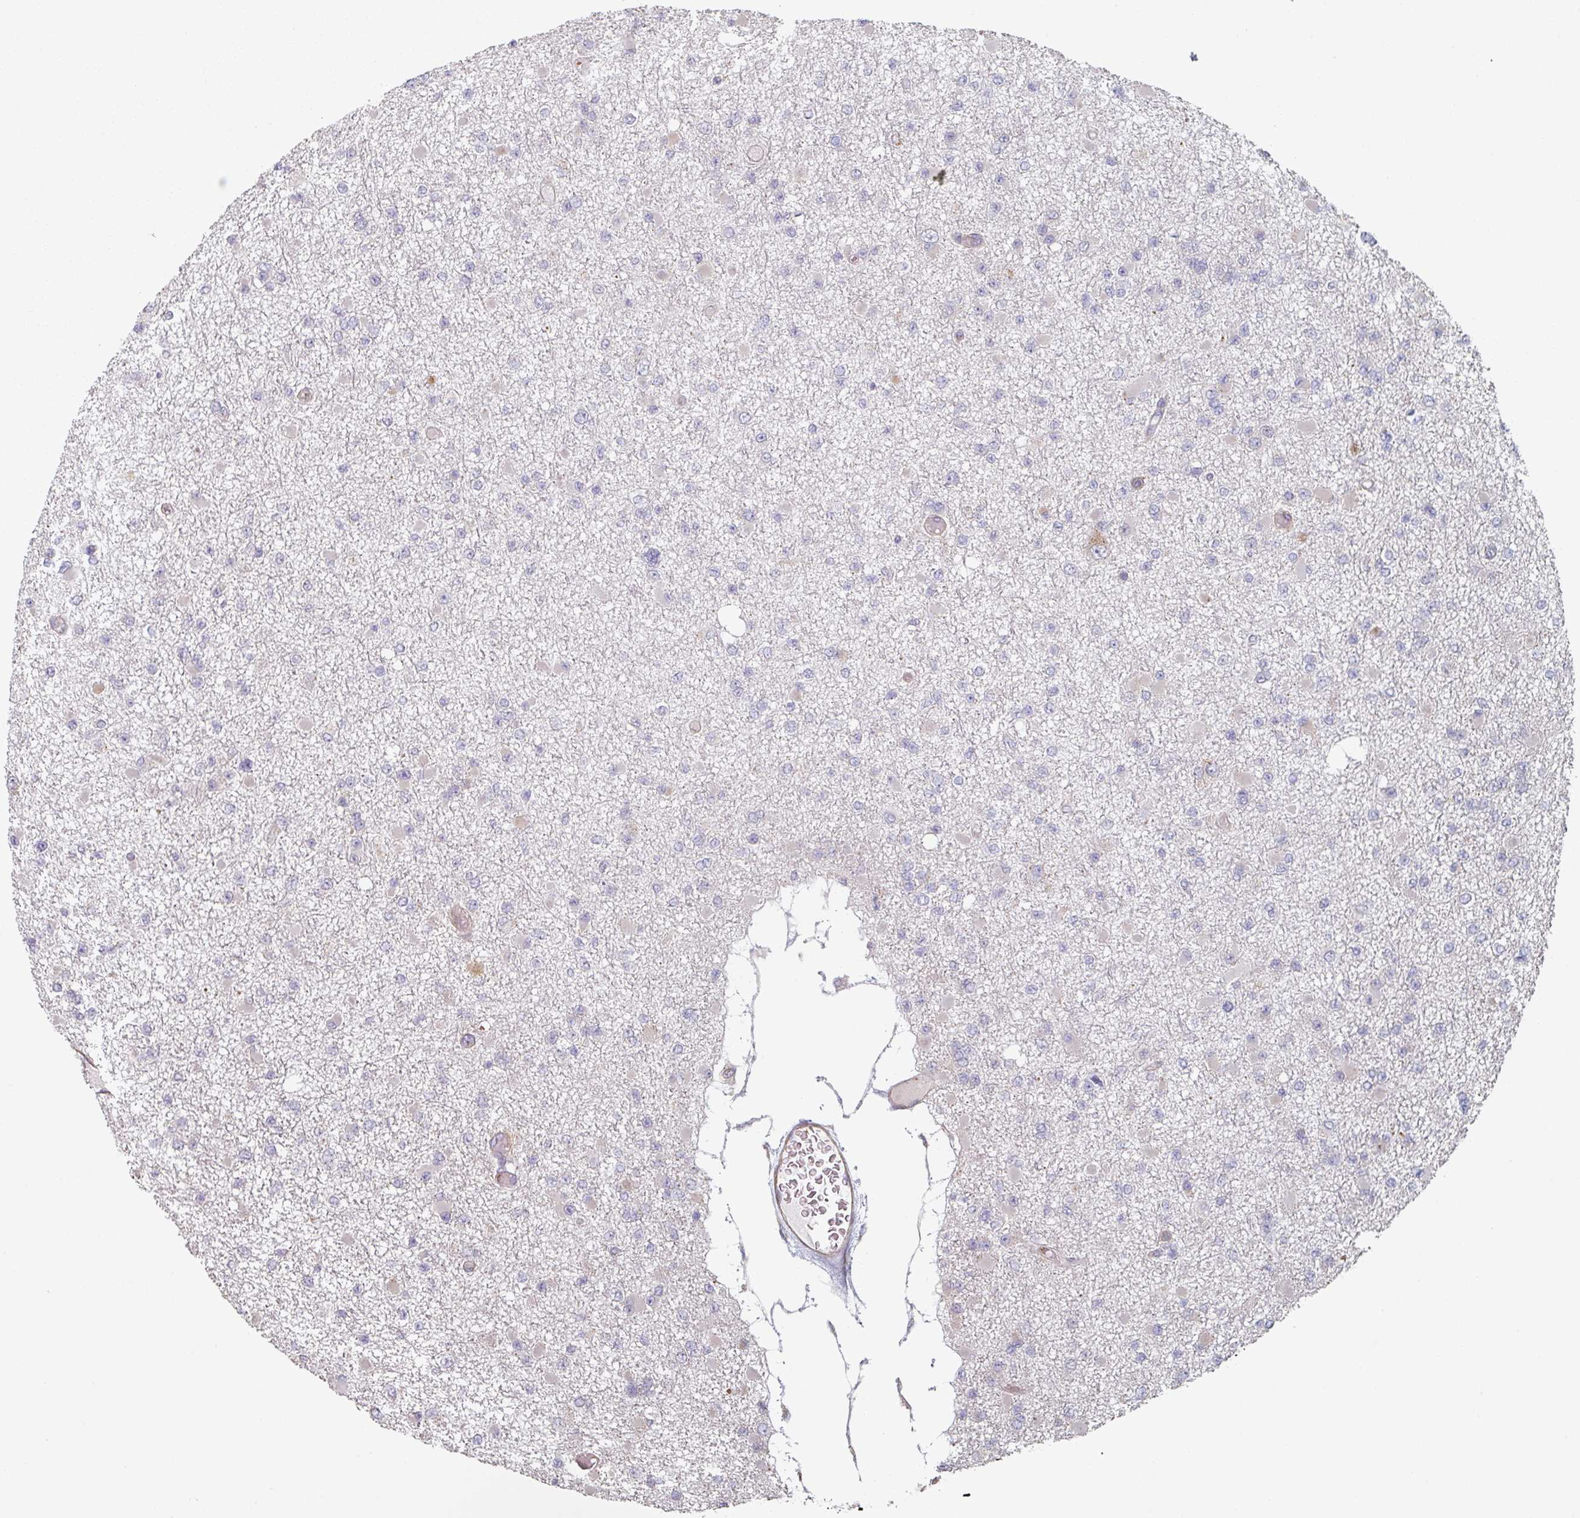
{"staining": {"intensity": "negative", "quantity": "none", "location": "none"}, "tissue": "glioma", "cell_type": "Tumor cells", "image_type": "cancer", "snomed": [{"axis": "morphology", "description": "Glioma, malignant, Low grade"}, {"axis": "topography", "description": "Brain"}], "caption": "Immunohistochemistry (IHC) of human glioma demonstrates no staining in tumor cells.", "gene": "GSTA4", "patient": {"sex": "female", "age": 22}}